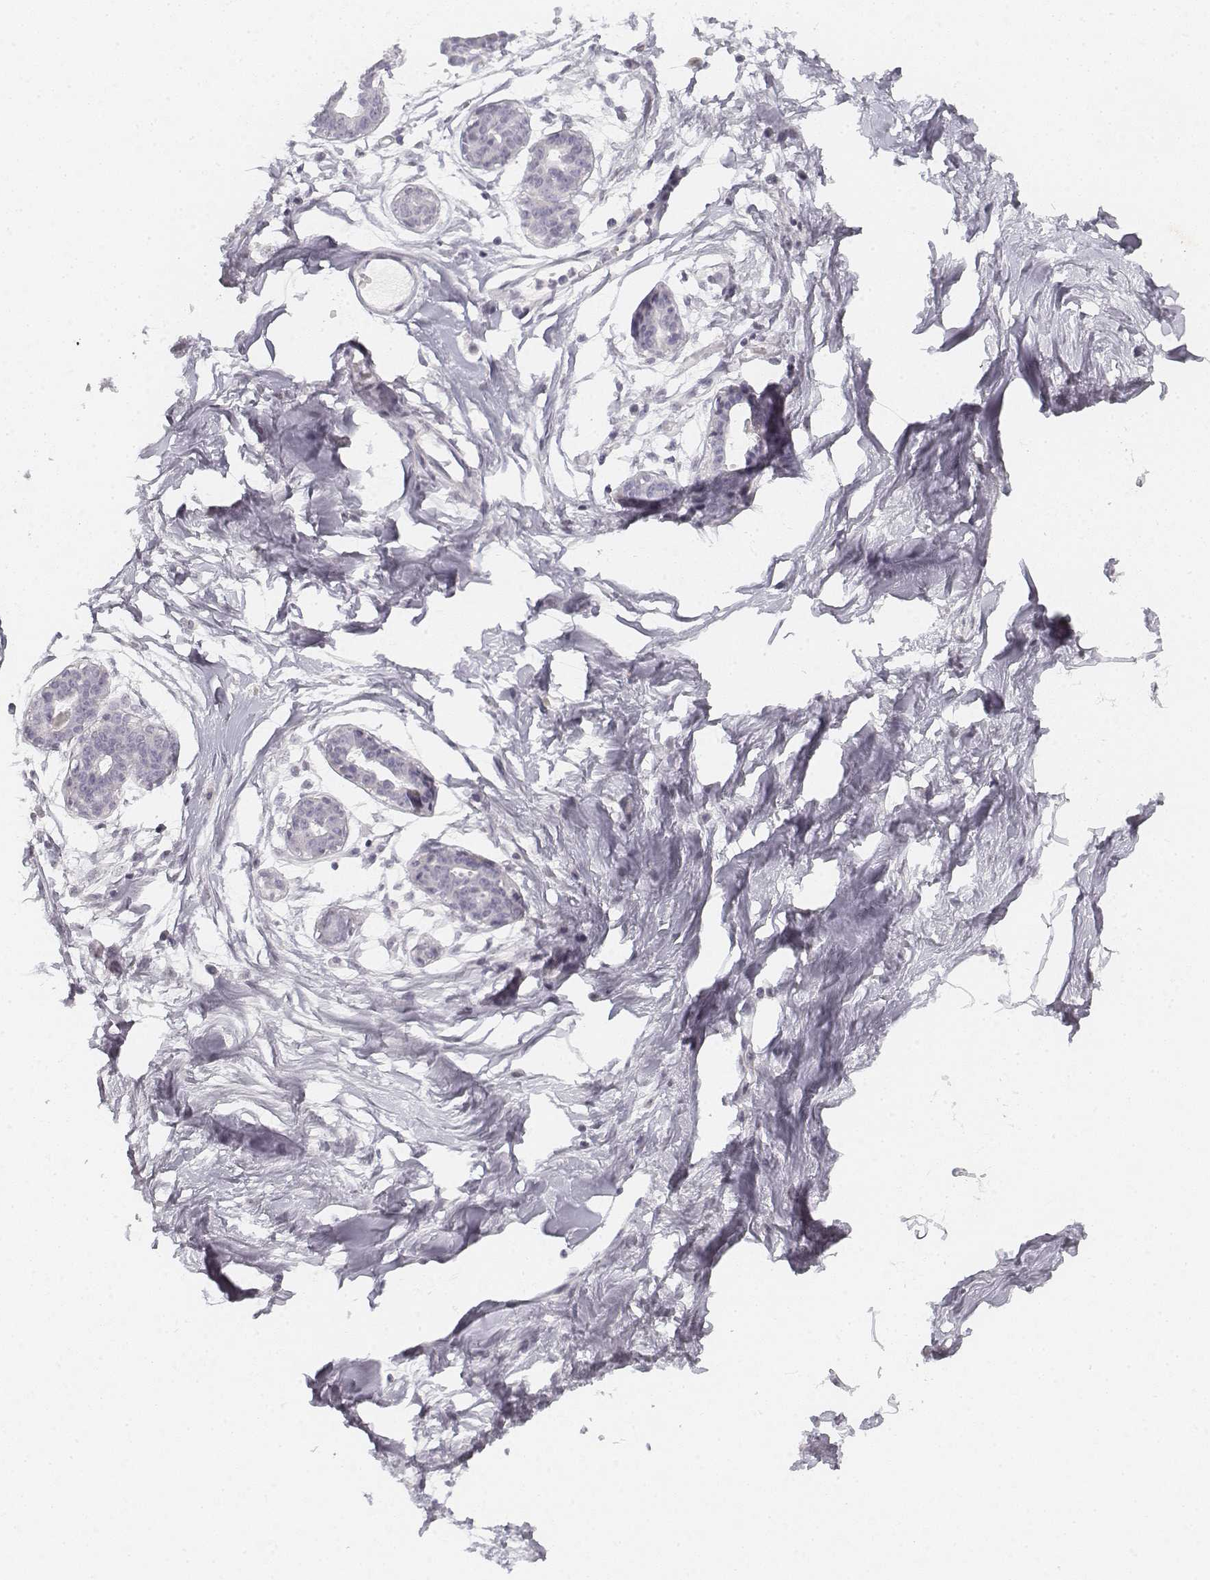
{"staining": {"intensity": "negative", "quantity": "none", "location": "none"}, "tissue": "breast", "cell_type": "Adipocytes", "image_type": "normal", "snomed": [{"axis": "morphology", "description": "Normal tissue, NOS"}, {"axis": "topography", "description": "Breast"}], "caption": "This is a image of immunohistochemistry (IHC) staining of unremarkable breast, which shows no positivity in adipocytes. (Immunohistochemistry, brightfield microscopy, high magnification).", "gene": "KRTAP2", "patient": {"sex": "female", "age": 45}}